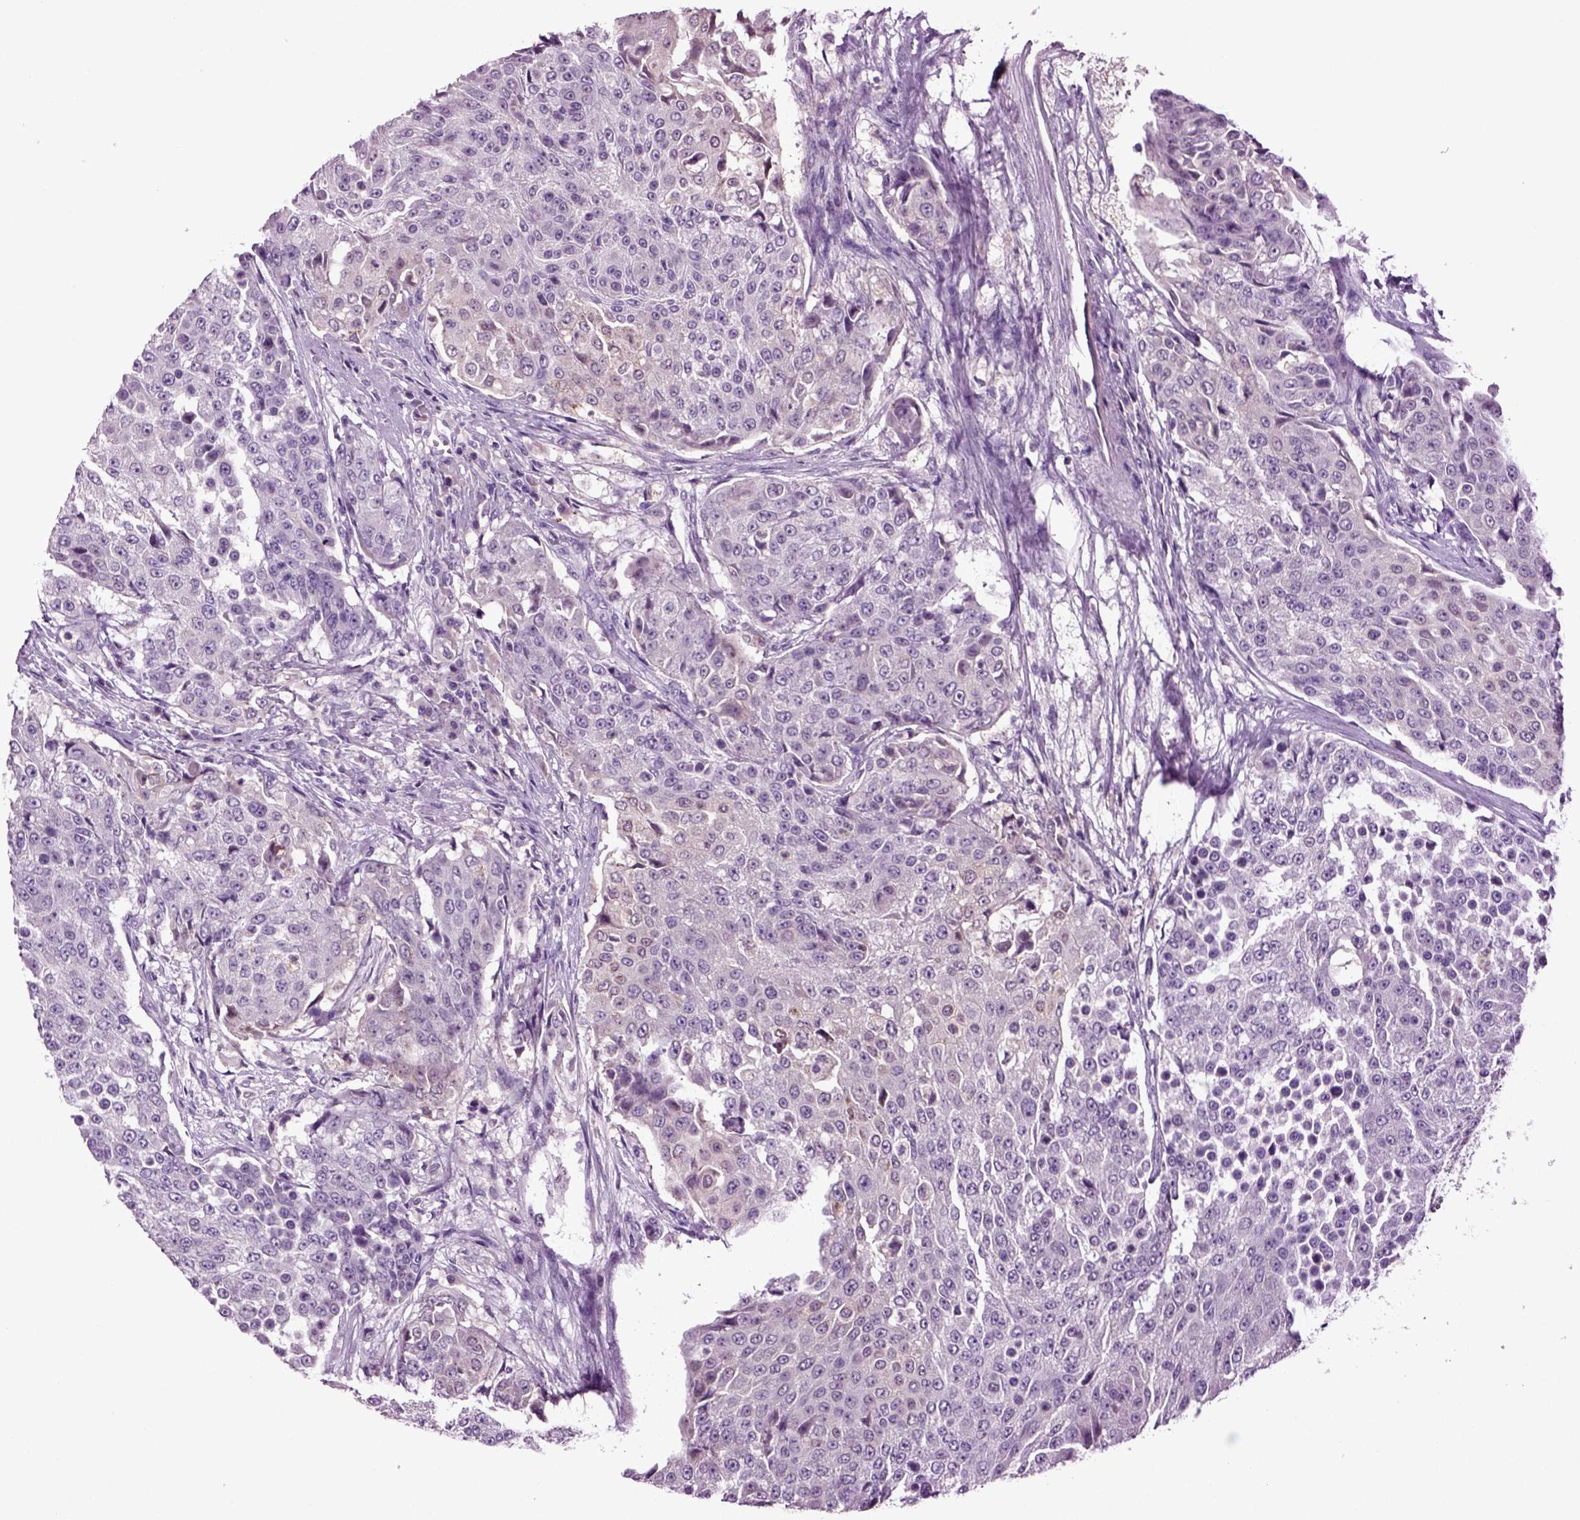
{"staining": {"intensity": "negative", "quantity": "none", "location": "none"}, "tissue": "urothelial cancer", "cell_type": "Tumor cells", "image_type": "cancer", "snomed": [{"axis": "morphology", "description": "Urothelial carcinoma, High grade"}, {"axis": "topography", "description": "Urinary bladder"}], "caption": "This micrograph is of urothelial carcinoma (high-grade) stained with immunohistochemistry to label a protein in brown with the nuclei are counter-stained blue. There is no expression in tumor cells.", "gene": "FGF11", "patient": {"sex": "female", "age": 63}}